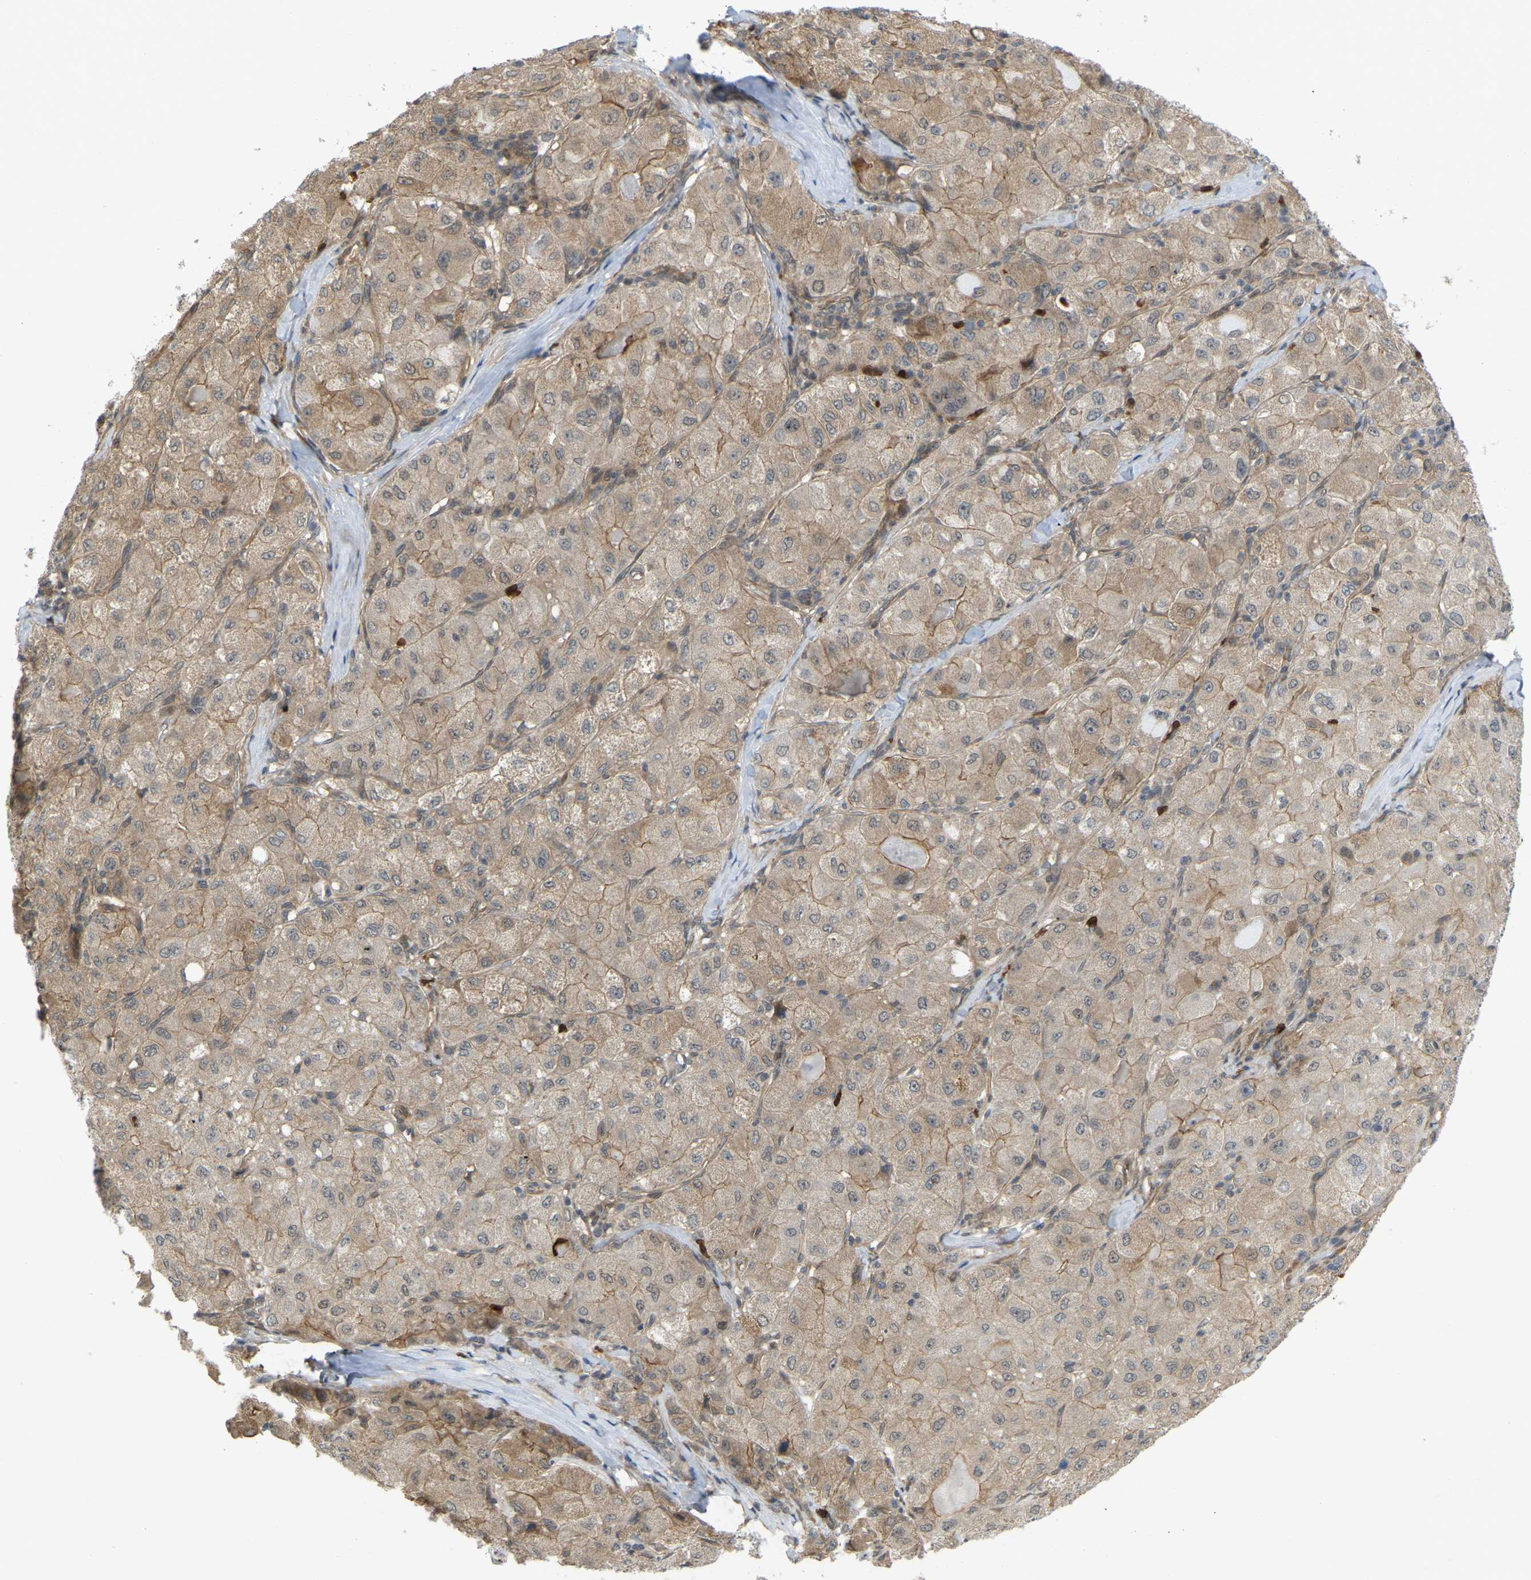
{"staining": {"intensity": "moderate", "quantity": ">75%", "location": "cytoplasmic/membranous"}, "tissue": "liver cancer", "cell_type": "Tumor cells", "image_type": "cancer", "snomed": [{"axis": "morphology", "description": "Carcinoma, Hepatocellular, NOS"}, {"axis": "topography", "description": "Liver"}], "caption": "Approximately >75% of tumor cells in human liver hepatocellular carcinoma exhibit moderate cytoplasmic/membranous protein staining as visualized by brown immunohistochemical staining.", "gene": "SERPINB5", "patient": {"sex": "male", "age": 80}}